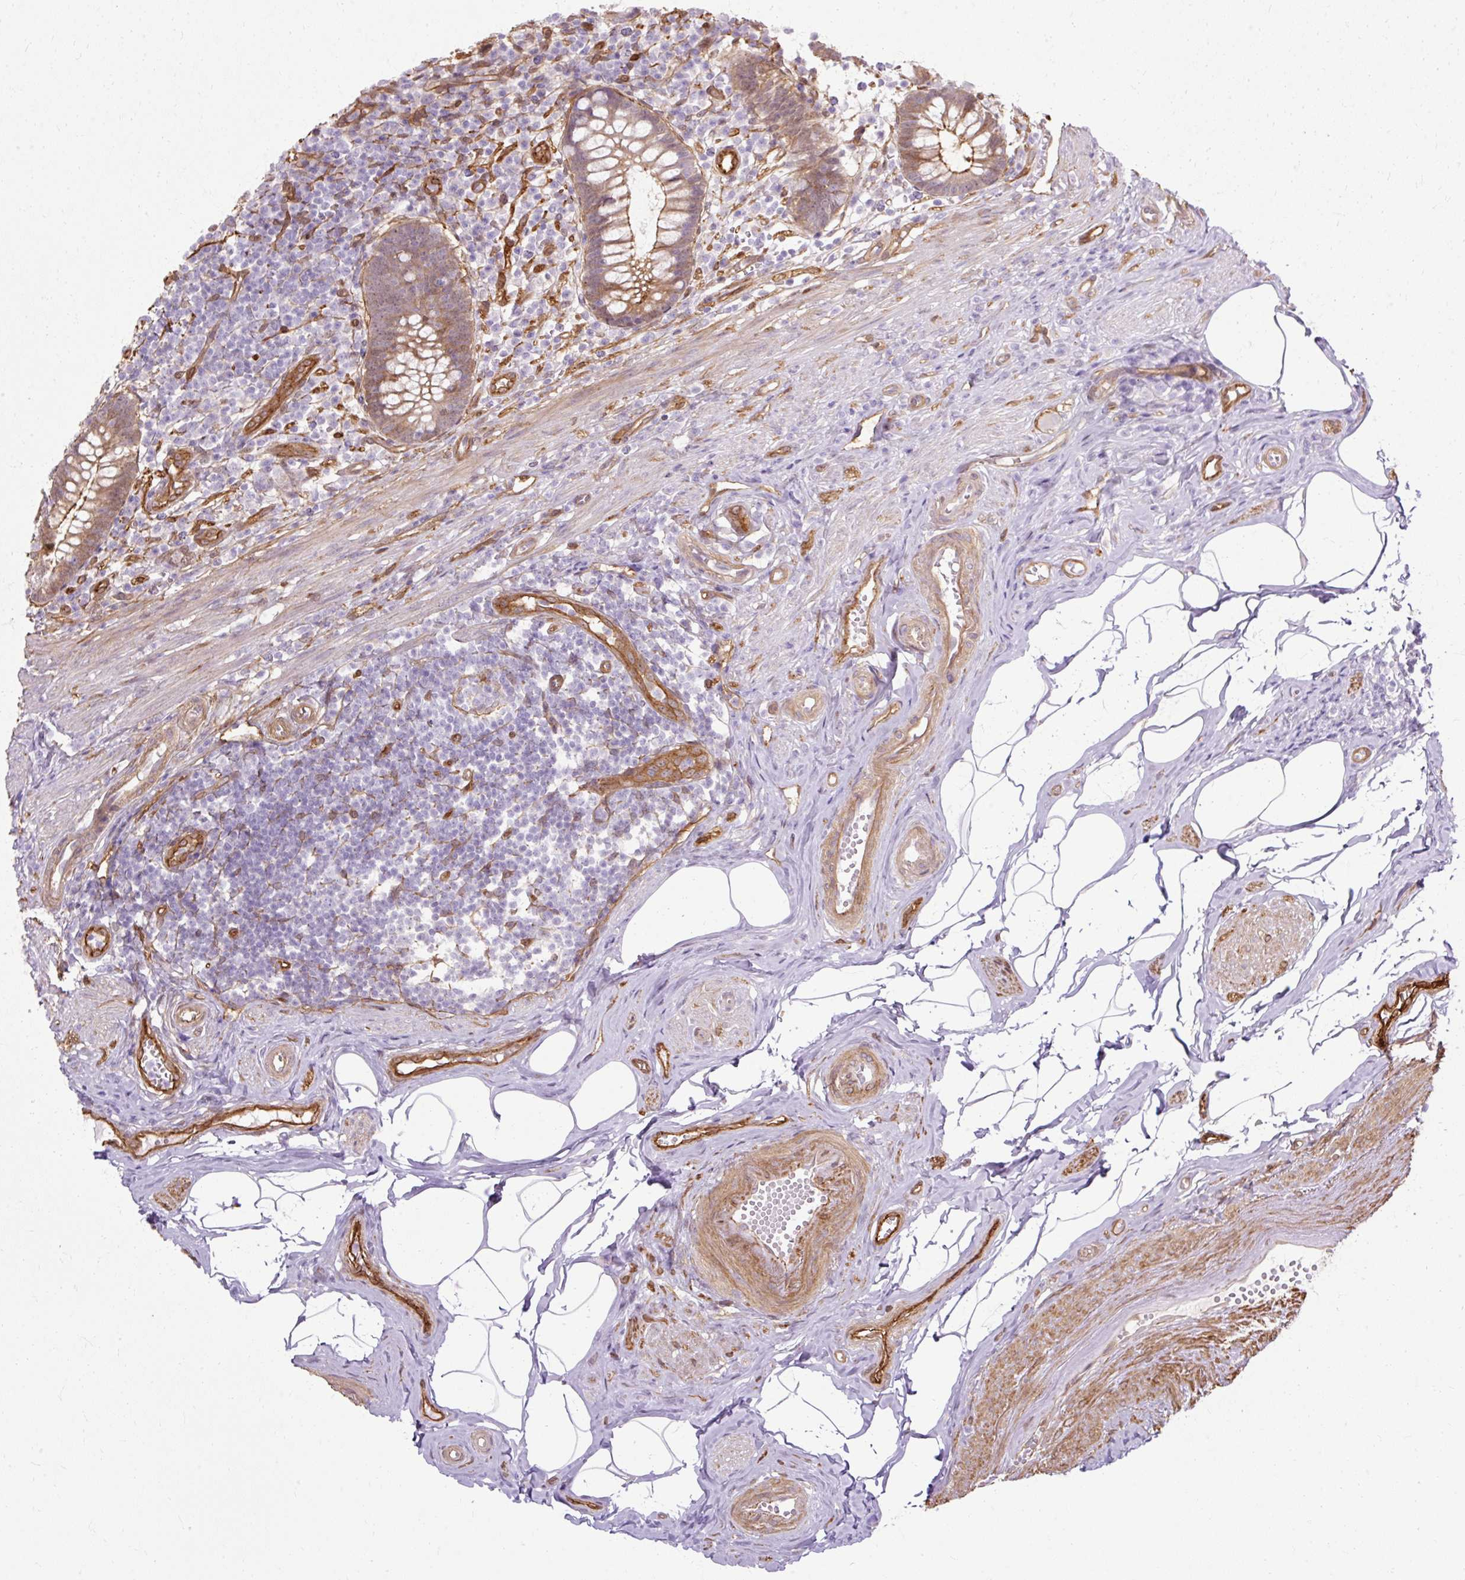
{"staining": {"intensity": "moderate", "quantity": "25%-75%", "location": "cytoplasmic/membranous"}, "tissue": "appendix", "cell_type": "Glandular cells", "image_type": "normal", "snomed": [{"axis": "morphology", "description": "Normal tissue, NOS"}, {"axis": "topography", "description": "Appendix"}], "caption": "The micrograph reveals a brown stain indicating the presence of a protein in the cytoplasmic/membranous of glandular cells in appendix. (IHC, brightfield microscopy, high magnification).", "gene": "CNN3", "patient": {"sex": "female", "age": 56}}